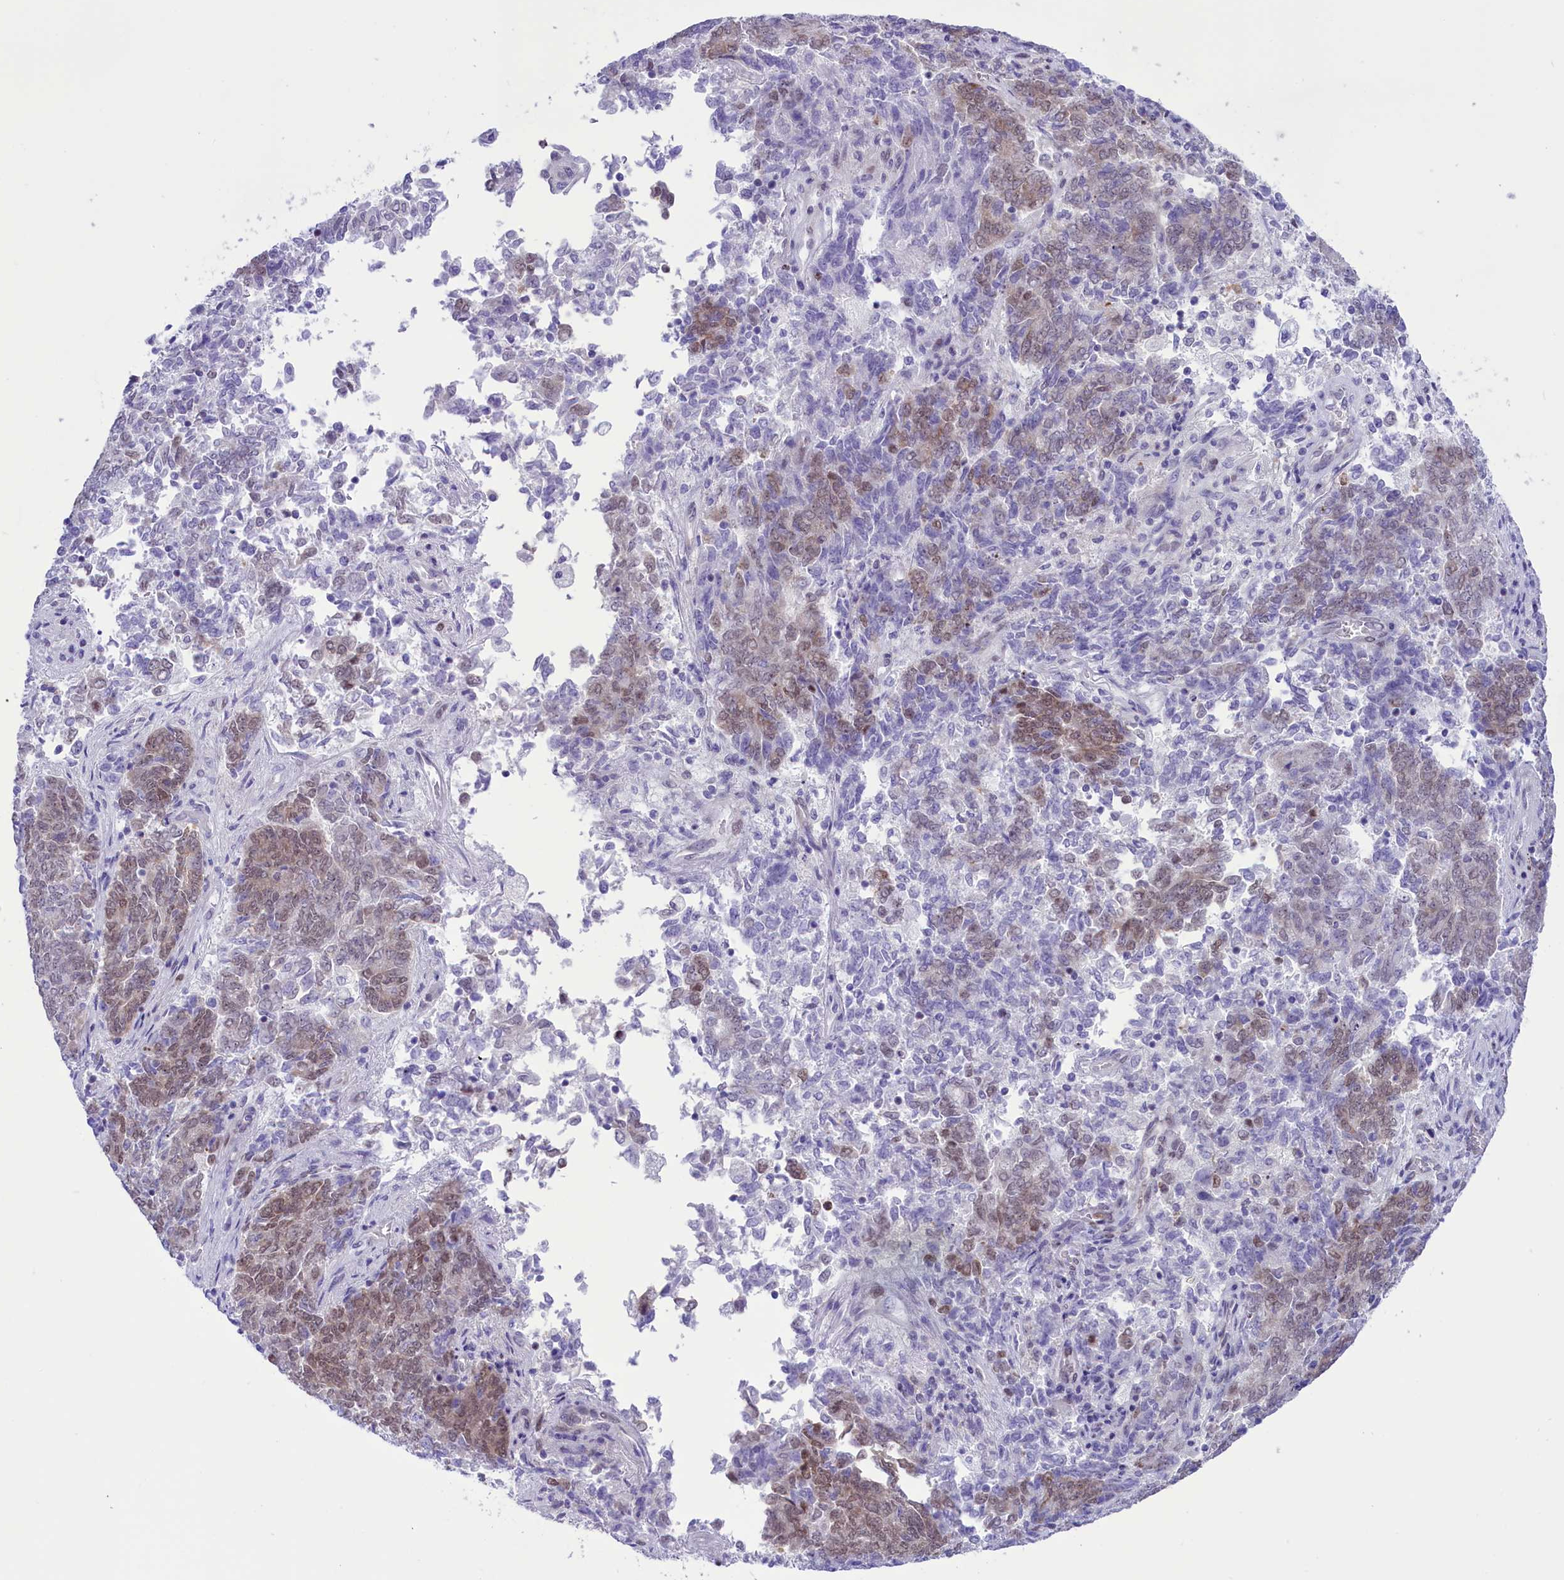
{"staining": {"intensity": "weak", "quantity": "25%-75%", "location": "nuclear"}, "tissue": "endometrial cancer", "cell_type": "Tumor cells", "image_type": "cancer", "snomed": [{"axis": "morphology", "description": "Adenocarcinoma, NOS"}, {"axis": "topography", "description": "Endometrium"}], "caption": "Protein positivity by immunohistochemistry (IHC) shows weak nuclear expression in approximately 25%-75% of tumor cells in endometrial adenocarcinoma. (DAB IHC with brightfield microscopy, high magnification).", "gene": "RPS6KB1", "patient": {"sex": "female", "age": 80}}